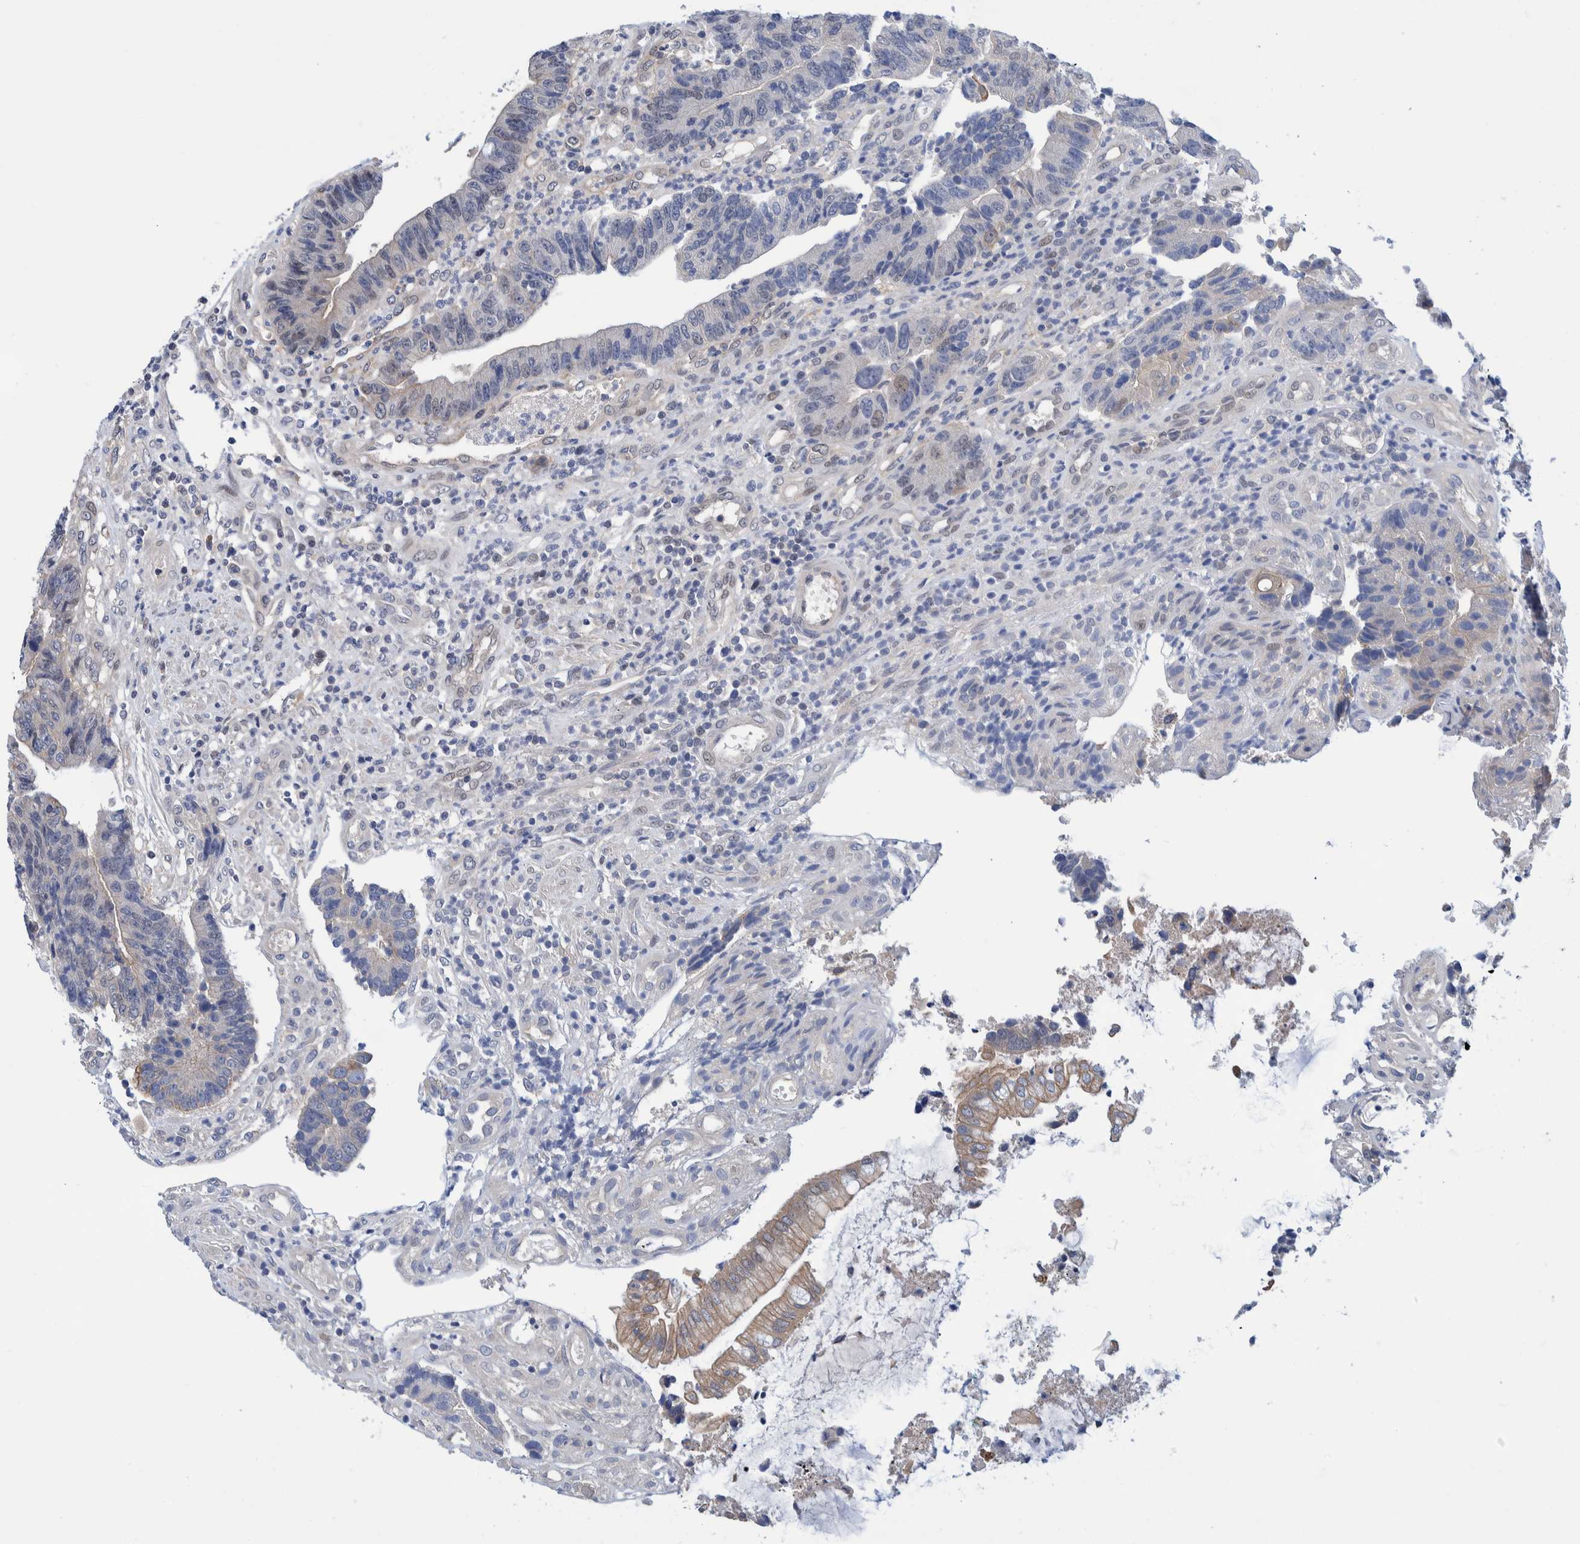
{"staining": {"intensity": "negative", "quantity": "none", "location": "none"}, "tissue": "colorectal cancer", "cell_type": "Tumor cells", "image_type": "cancer", "snomed": [{"axis": "morphology", "description": "Adenocarcinoma, NOS"}, {"axis": "topography", "description": "Rectum"}], "caption": "Colorectal cancer (adenocarcinoma) was stained to show a protein in brown. There is no significant staining in tumor cells.", "gene": "PFAS", "patient": {"sex": "male", "age": 84}}